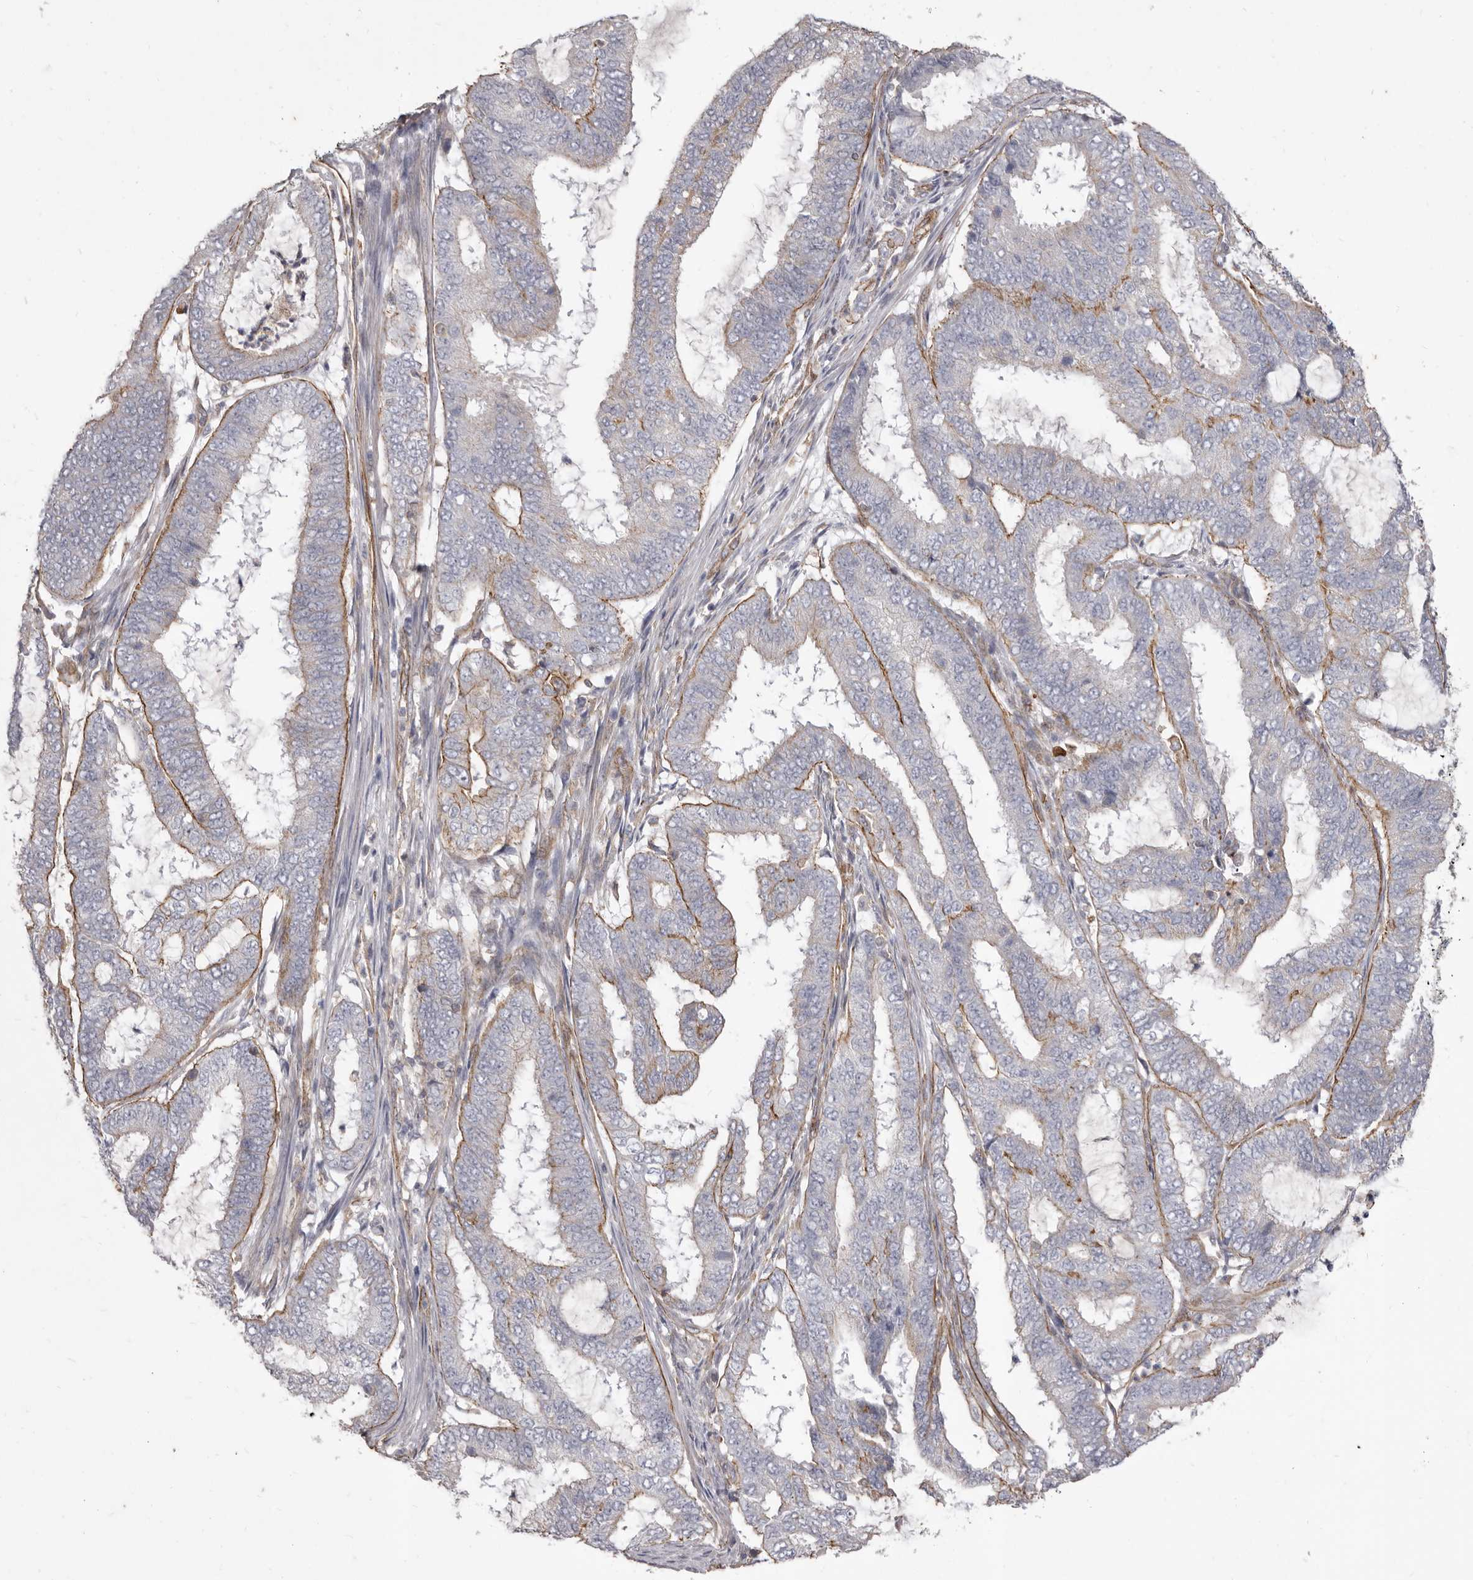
{"staining": {"intensity": "weak", "quantity": "<25%", "location": "cytoplasmic/membranous"}, "tissue": "endometrial cancer", "cell_type": "Tumor cells", "image_type": "cancer", "snomed": [{"axis": "morphology", "description": "Adenocarcinoma, NOS"}, {"axis": "topography", "description": "Endometrium"}], "caption": "Protein analysis of endometrial cancer reveals no significant positivity in tumor cells.", "gene": "P2RX6", "patient": {"sex": "female", "age": 51}}